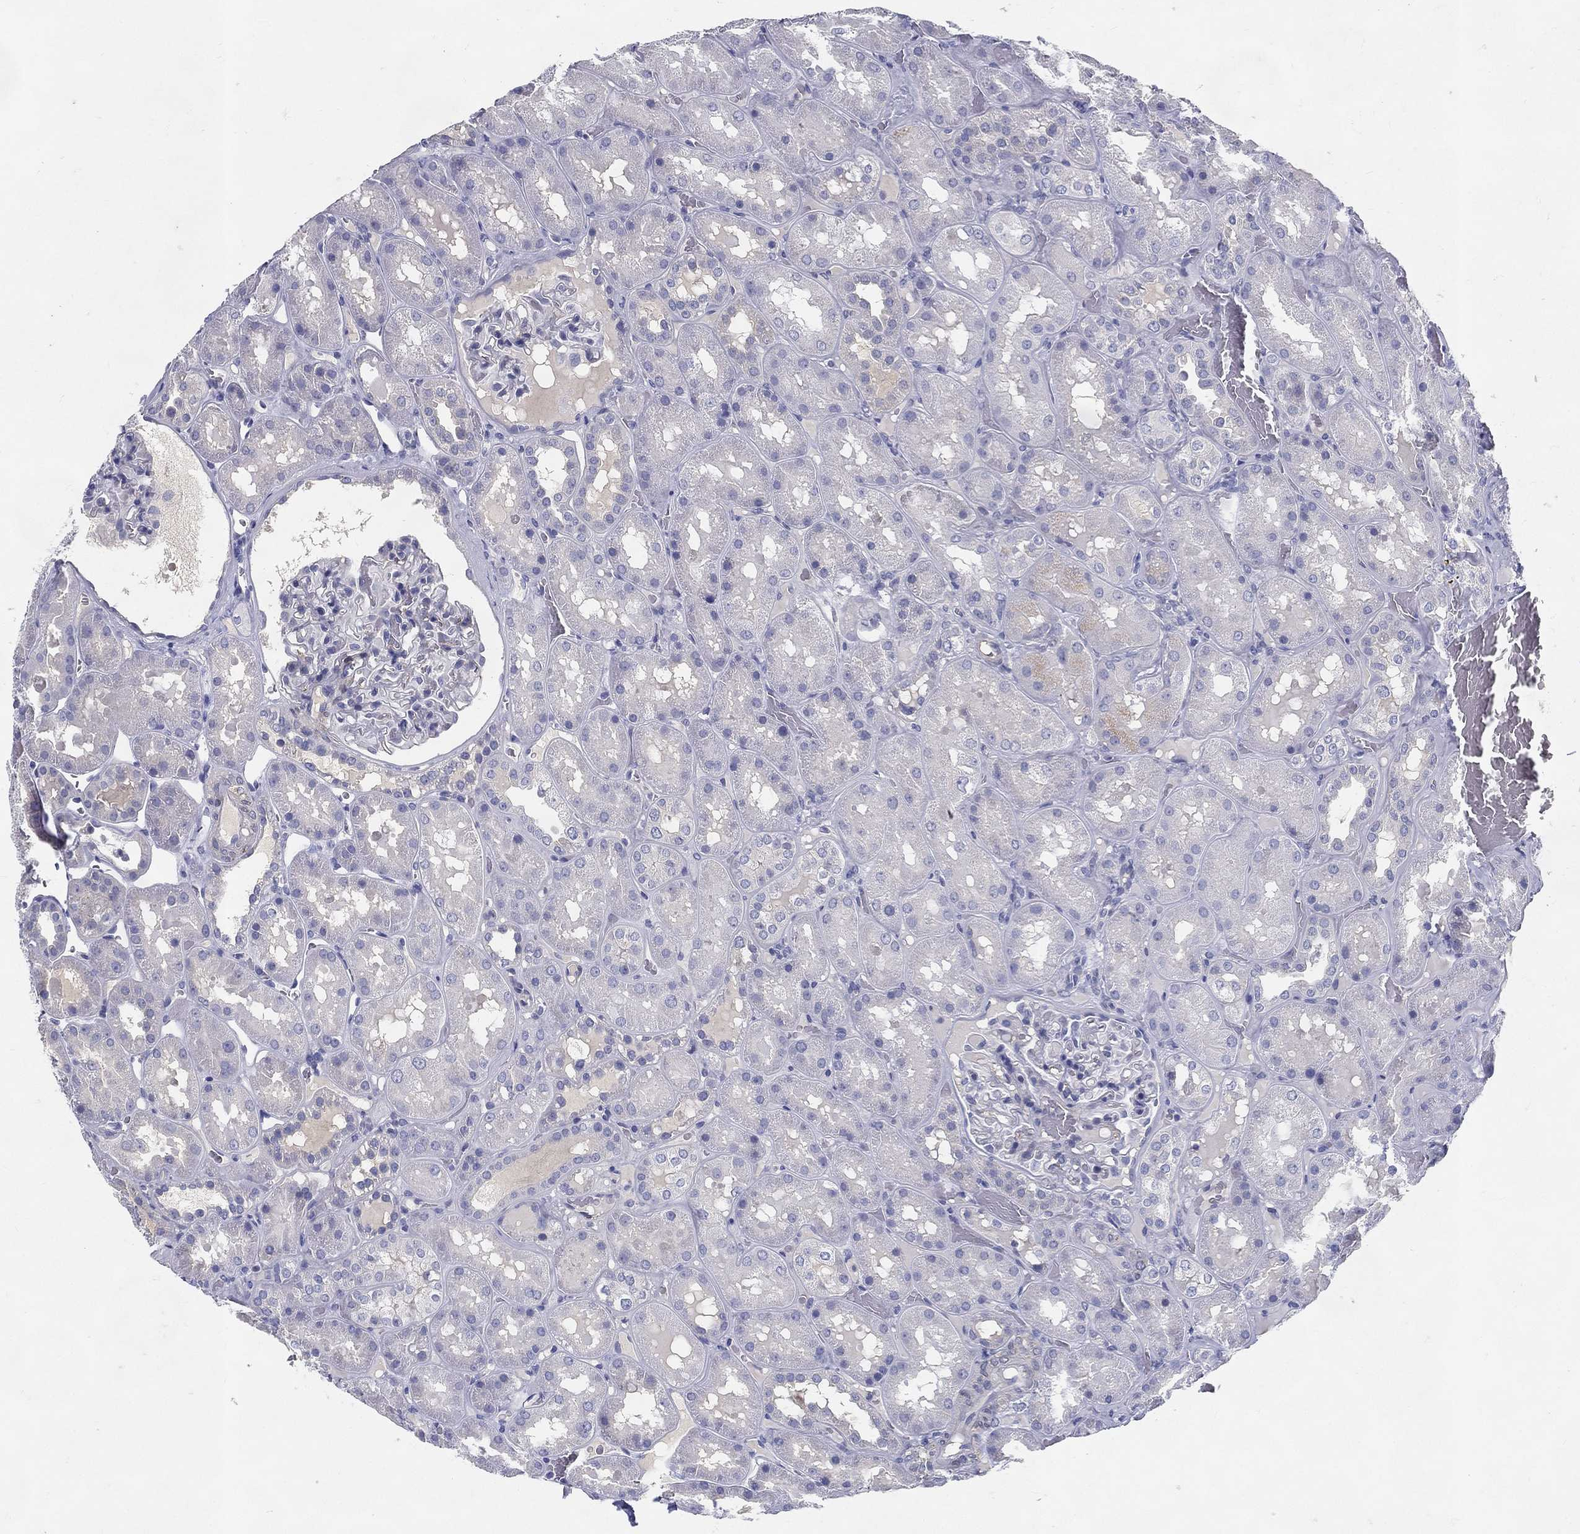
{"staining": {"intensity": "negative", "quantity": "none", "location": "none"}, "tissue": "kidney", "cell_type": "Cells in glomeruli", "image_type": "normal", "snomed": [{"axis": "morphology", "description": "Normal tissue, NOS"}, {"axis": "topography", "description": "Kidney"}], "caption": "Image shows no protein expression in cells in glomeruli of normal kidney. (DAB IHC with hematoxylin counter stain).", "gene": "RGS13", "patient": {"sex": "male", "age": 73}}